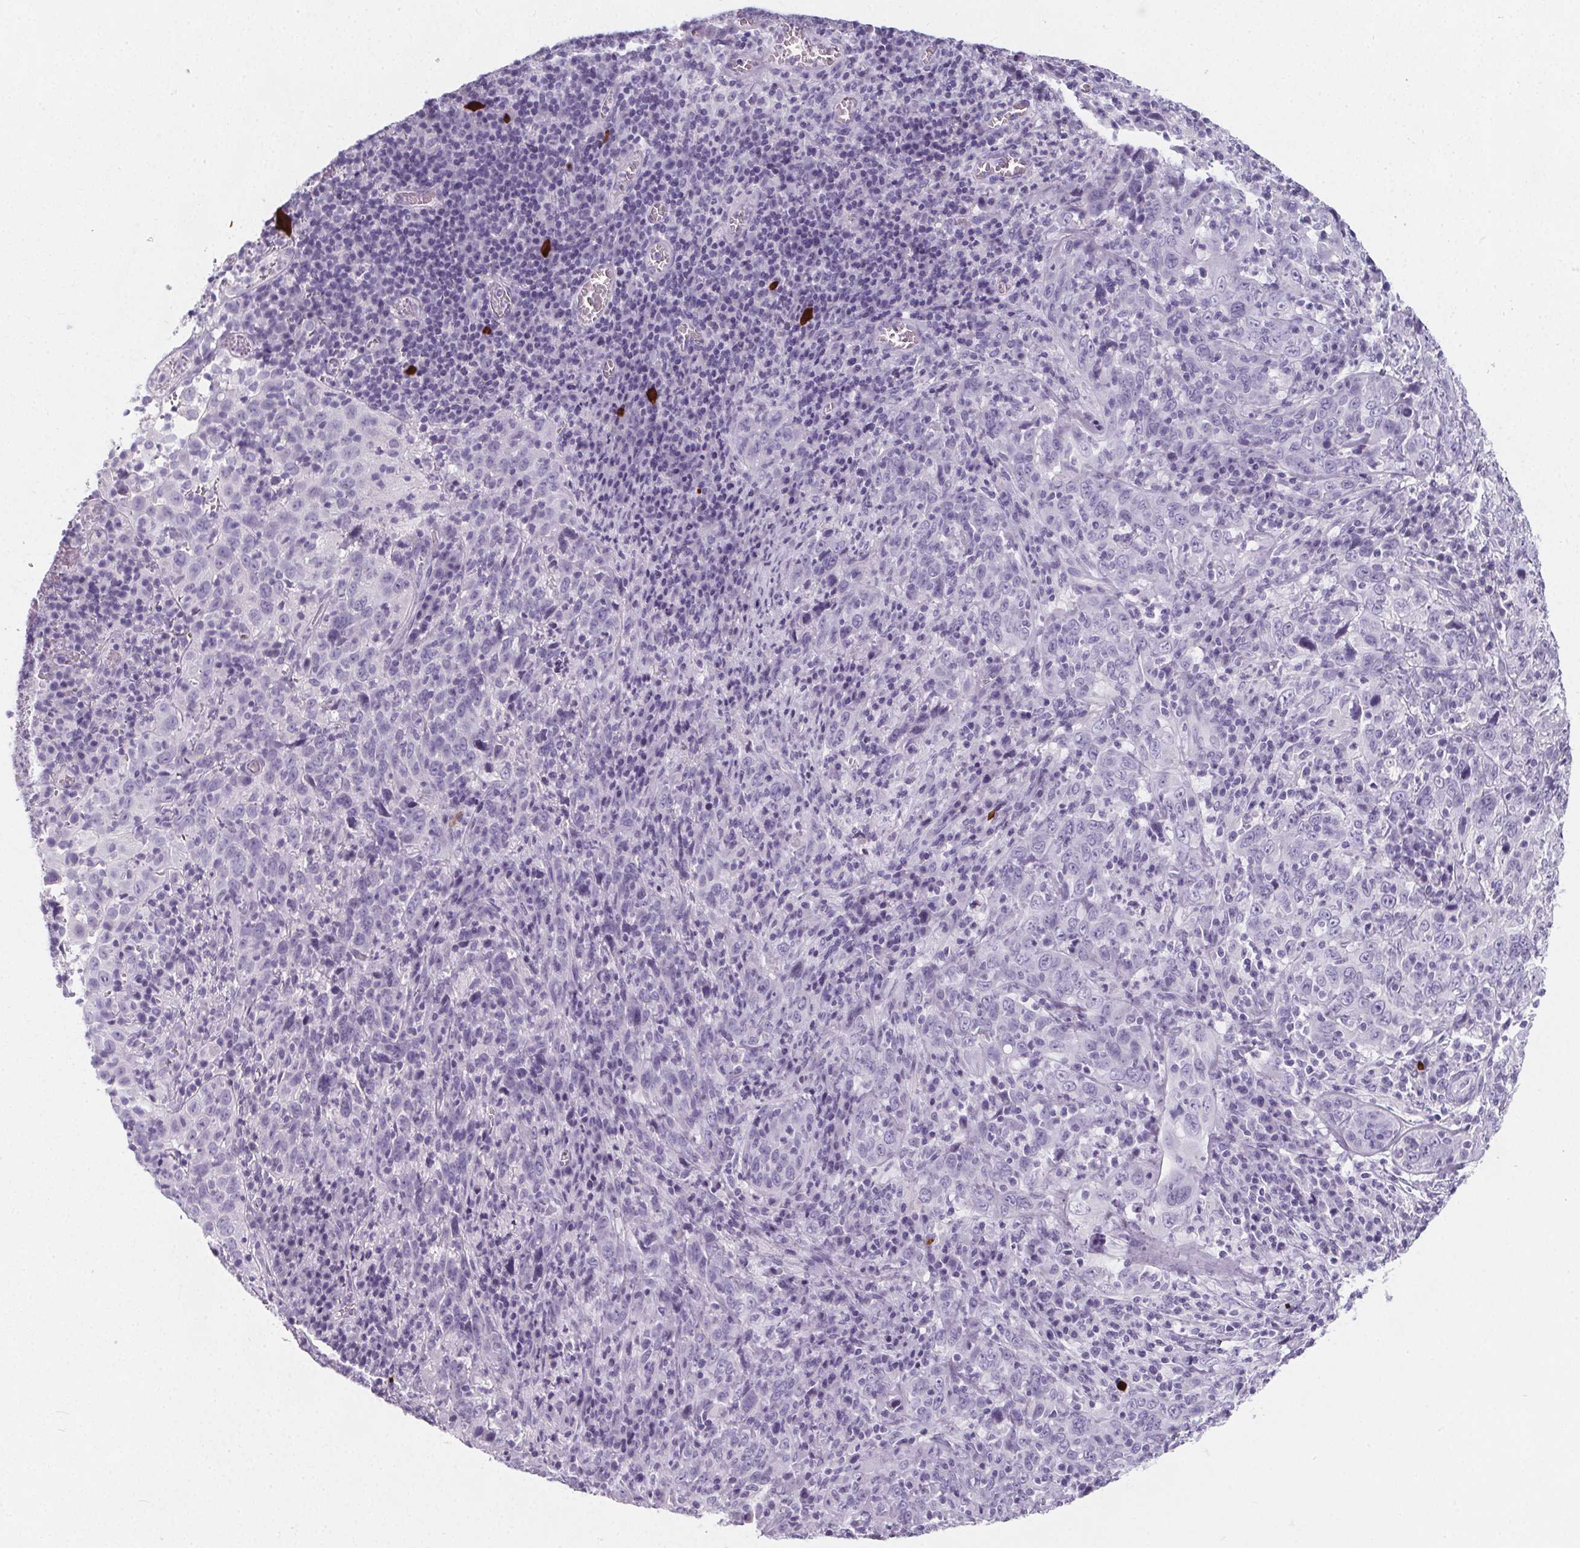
{"staining": {"intensity": "negative", "quantity": "none", "location": "none"}, "tissue": "cervical cancer", "cell_type": "Tumor cells", "image_type": "cancer", "snomed": [{"axis": "morphology", "description": "Squamous cell carcinoma, NOS"}, {"axis": "topography", "description": "Cervix"}], "caption": "This image is of cervical squamous cell carcinoma stained with immunohistochemistry (IHC) to label a protein in brown with the nuclei are counter-stained blue. There is no staining in tumor cells.", "gene": "ADRB1", "patient": {"sex": "female", "age": 46}}